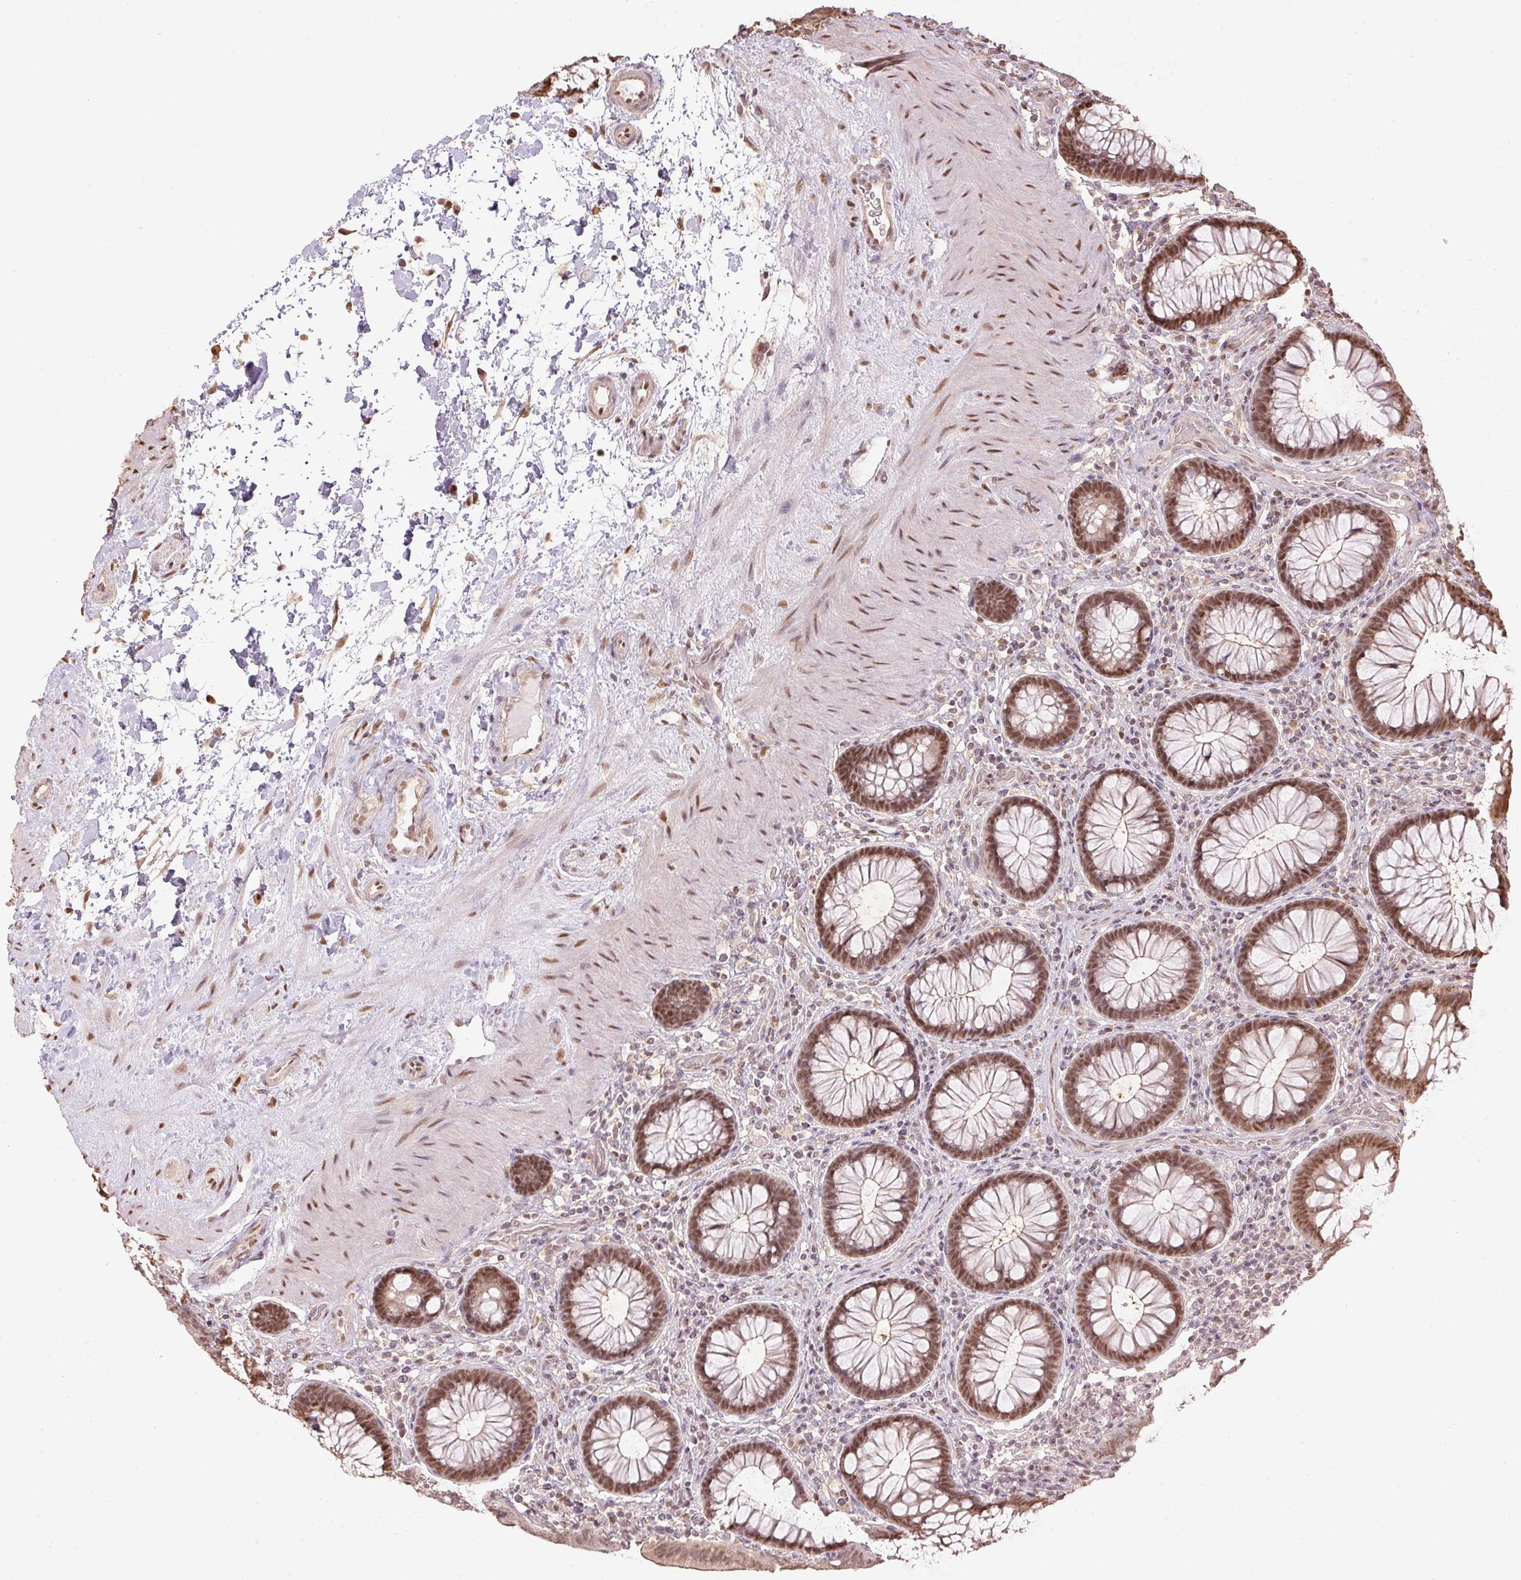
{"staining": {"intensity": "weak", "quantity": "25%-75%", "location": "nuclear"}, "tissue": "colon", "cell_type": "Endothelial cells", "image_type": "normal", "snomed": [{"axis": "morphology", "description": "Normal tissue, NOS"}, {"axis": "morphology", "description": "Adenoma, NOS"}, {"axis": "topography", "description": "Soft tissue"}, {"axis": "topography", "description": "Colon"}], "caption": "Protein expression by IHC reveals weak nuclear staining in about 25%-75% of endothelial cells in unremarkable colon.", "gene": "TPI1", "patient": {"sex": "male", "age": 47}}